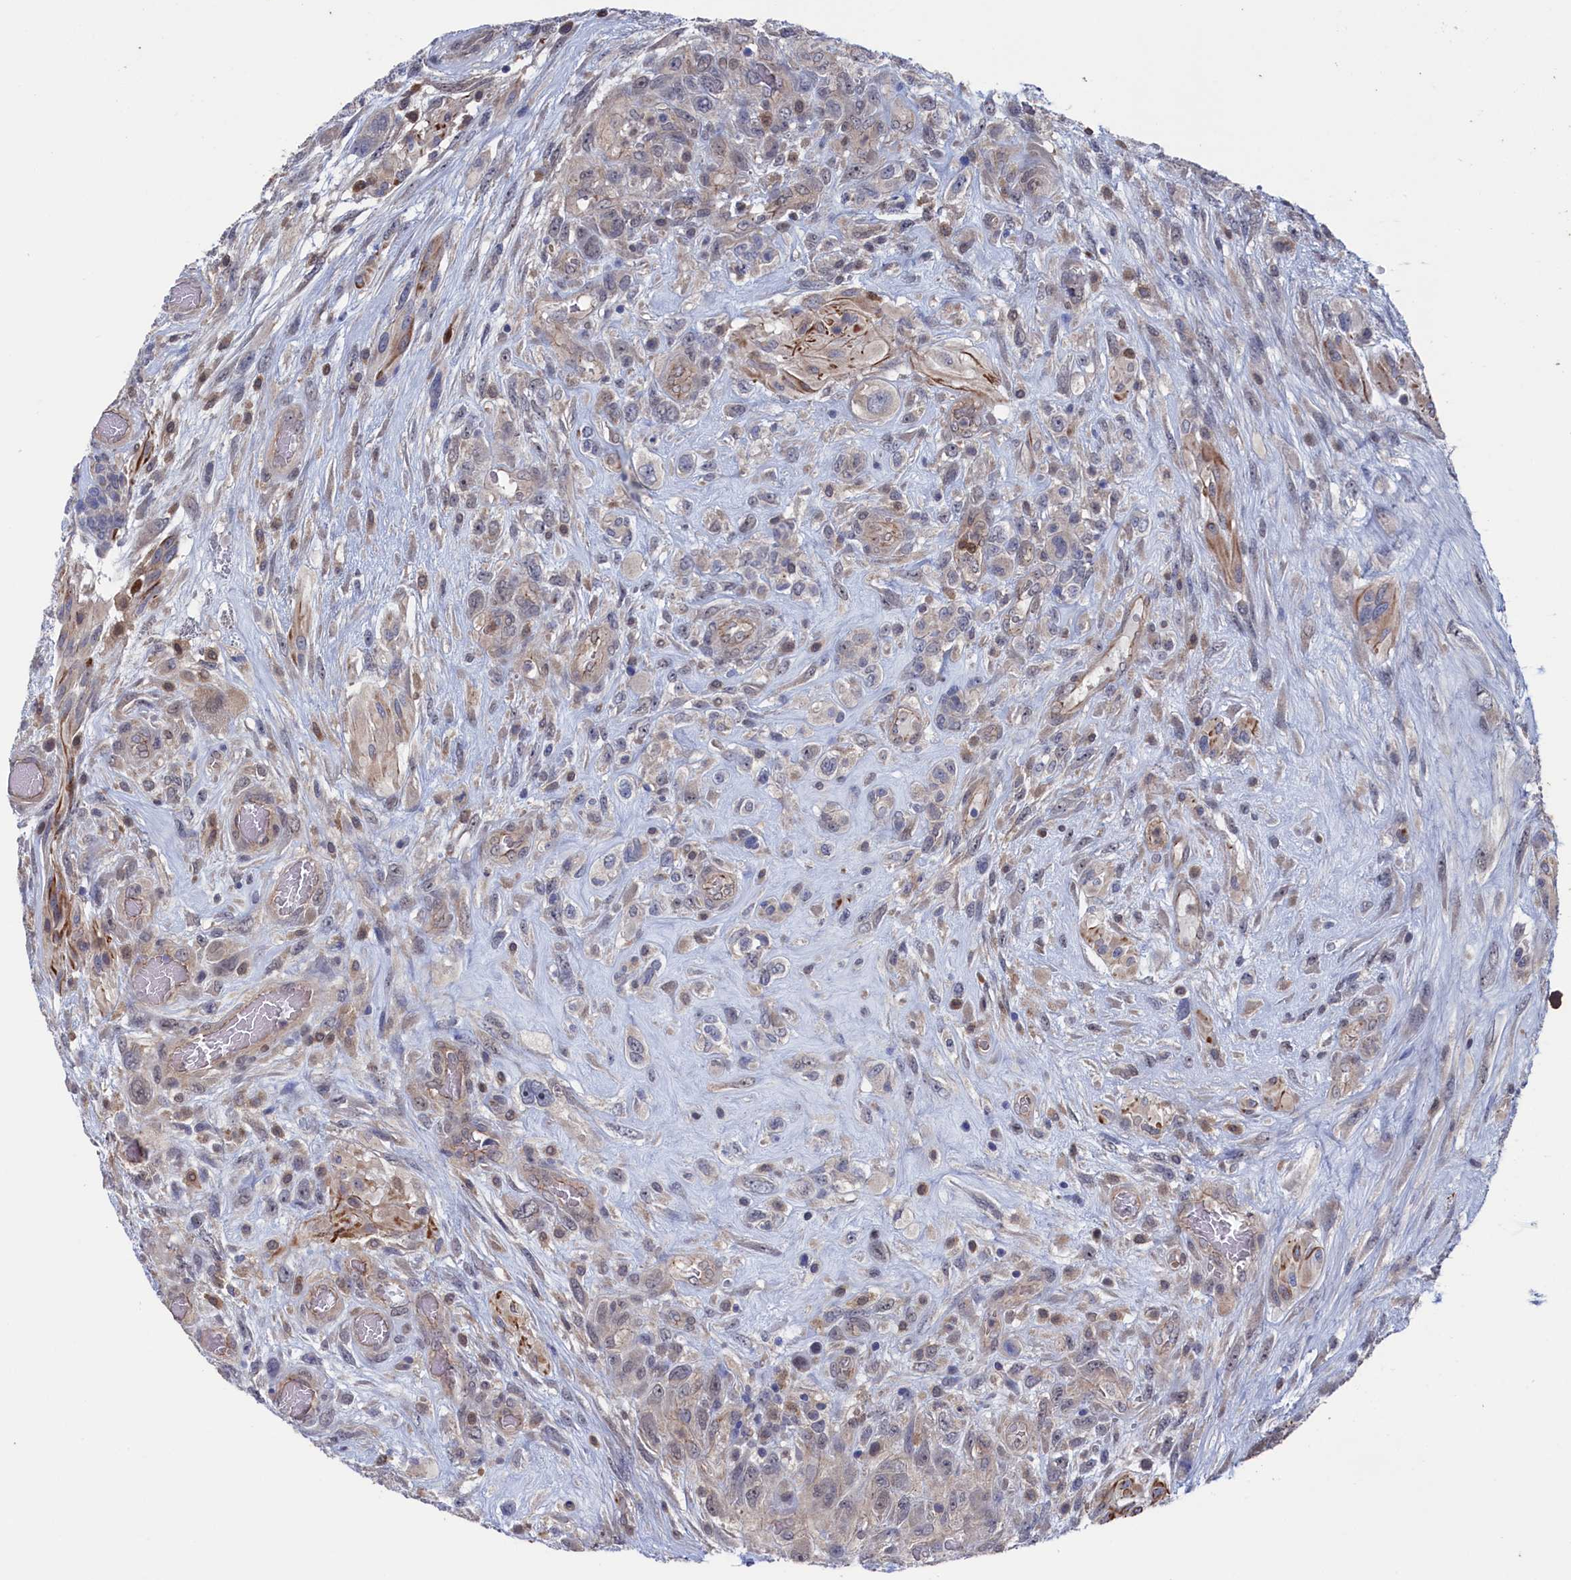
{"staining": {"intensity": "negative", "quantity": "none", "location": "none"}, "tissue": "glioma", "cell_type": "Tumor cells", "image_type": "cancer", "snomed": [{"axis": "morphology", "description": "Glioma, malignant, High grade"}, {"axis": "topography", "description": "Brain"}], "caption": "Tumor cells are negative for protein expression in human glioma.", "gene": "RNH1", "patient": {"sex": "male", "age": 61}}